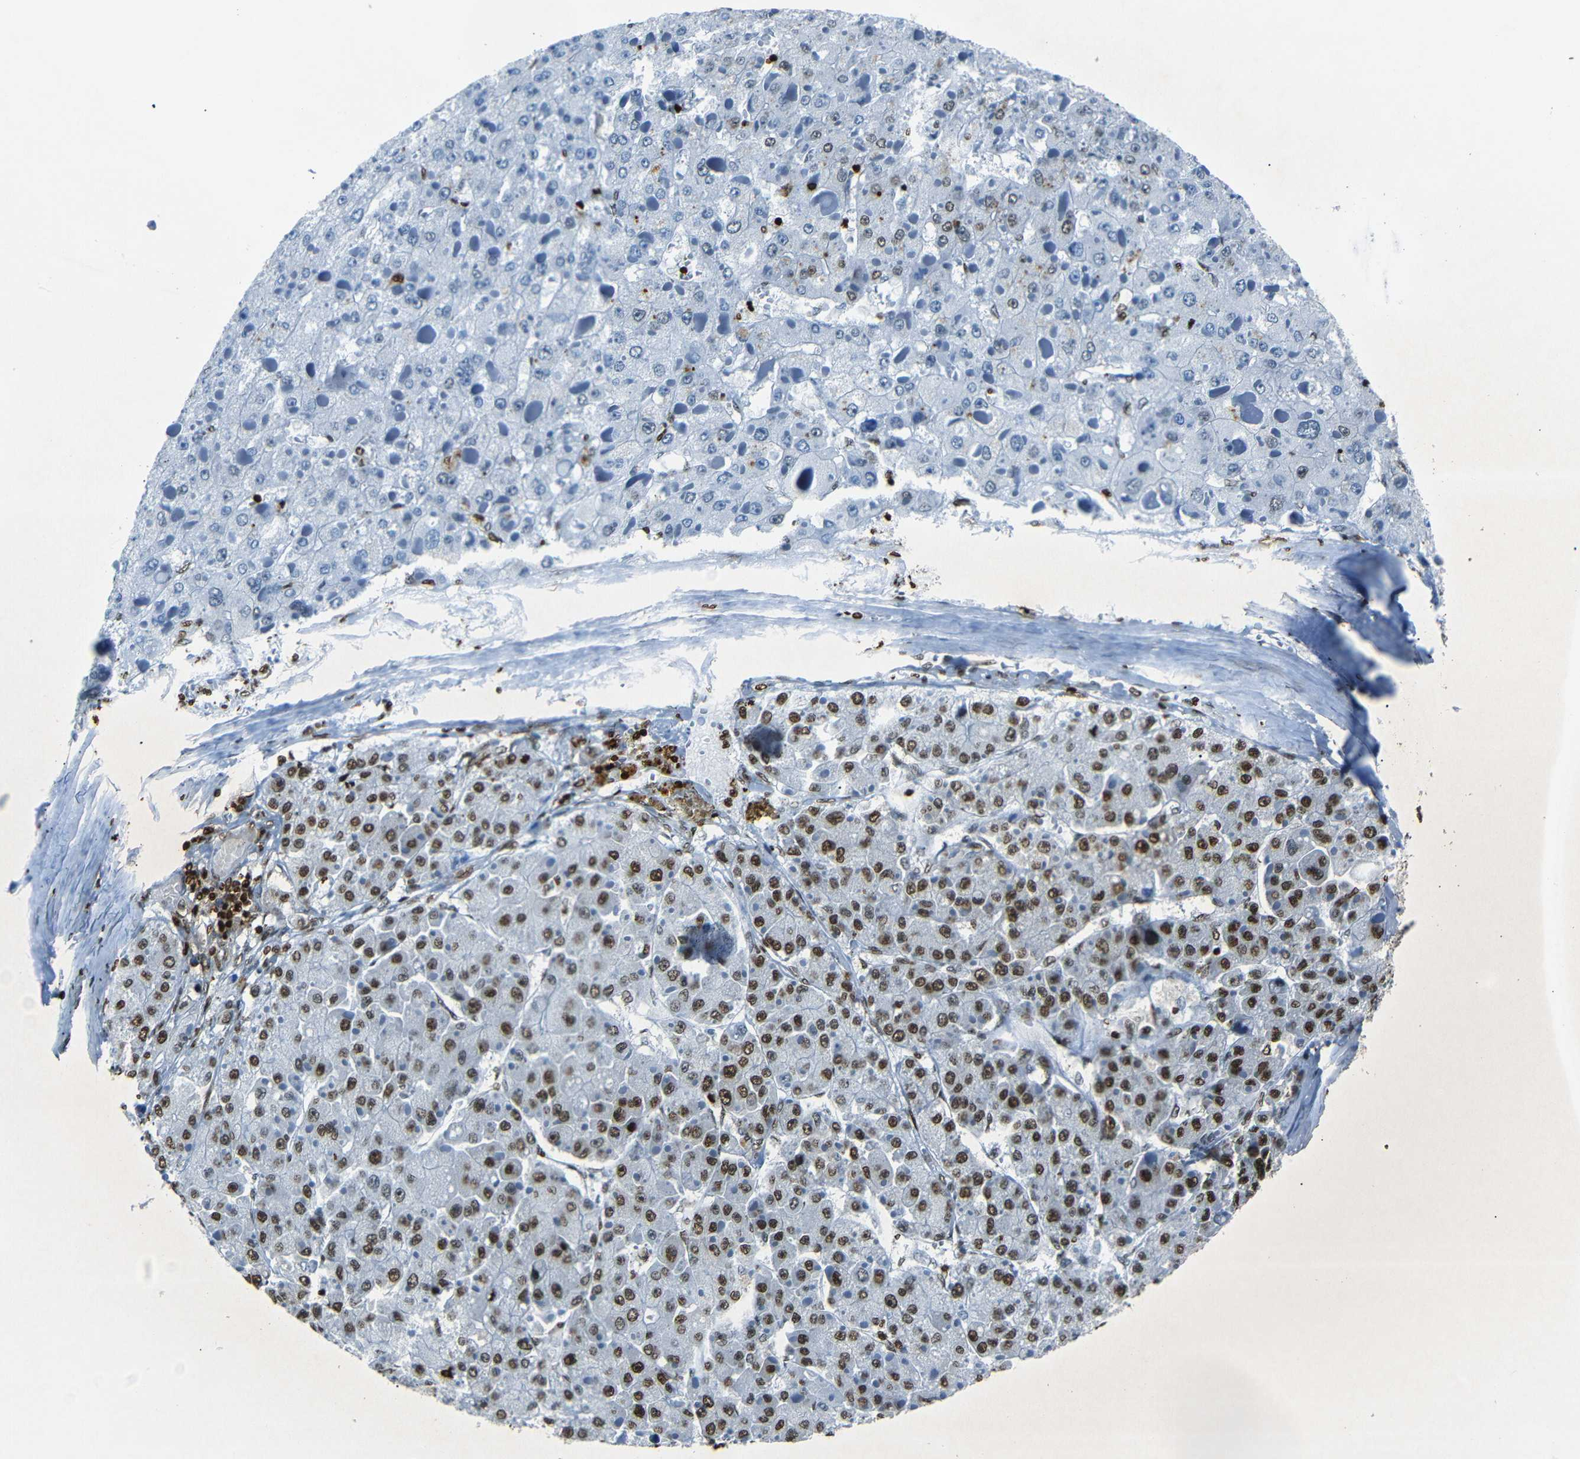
{"staining": {"intensity": "moderate", "quantity": "25%-75%", "location": "nuclear"}, "tissue": "liver cancer", "cell_type": "Tumor cells", "image_type": "cancer", "snomed": [{"axis": "morphology", "description": "Carcinoma, Hepatocellular, NOS"}, {"axis": "topography", "description": "Liver"}], "caption": "A photomicrograph of liver cancer stained for a protein displays moderate nuclear brown staining in tumor cells.", "gene": "HMGN1", "patient": {"sex": "female", "age": 73}}